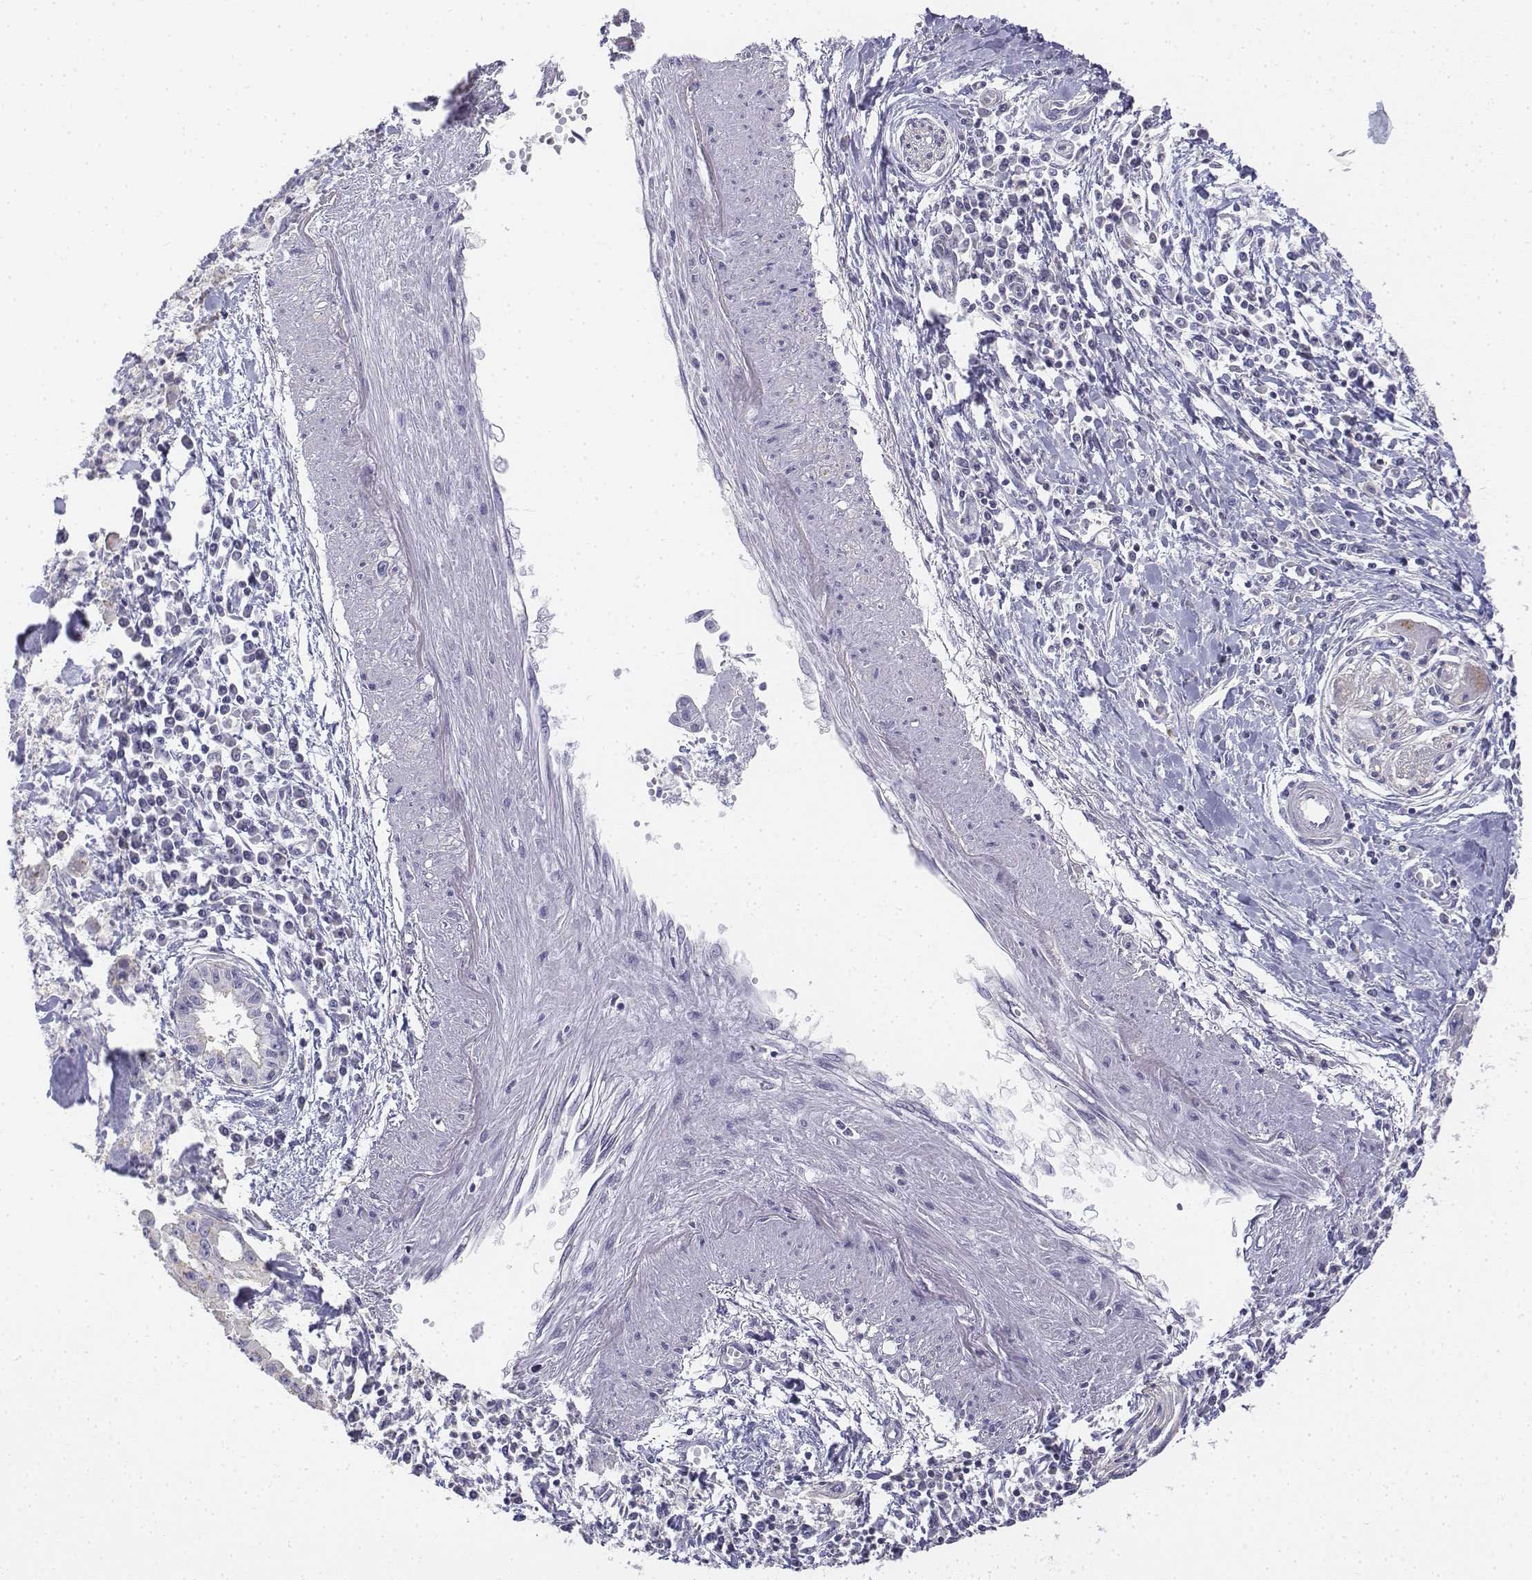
{"staining": {"intensity": "negative", "quantity": "none", "location": "none"}, "tissue": "pancreatic cancer", "cell_type": "Tumor cells", "image_type": "cancer", "snomed": [{"axis": "morphology", "description": "Adenocarcinoma, NOS"}, {"axis": "topography", "description": "Pancreas"}], "caption": "There is no significant positivity in tumor cells of pancreatic cancer. (Brightfield microscopy of DAB IHC at high magnification).", "gene": "LGSN", "patient": {"sex": "male", "age": 72}}